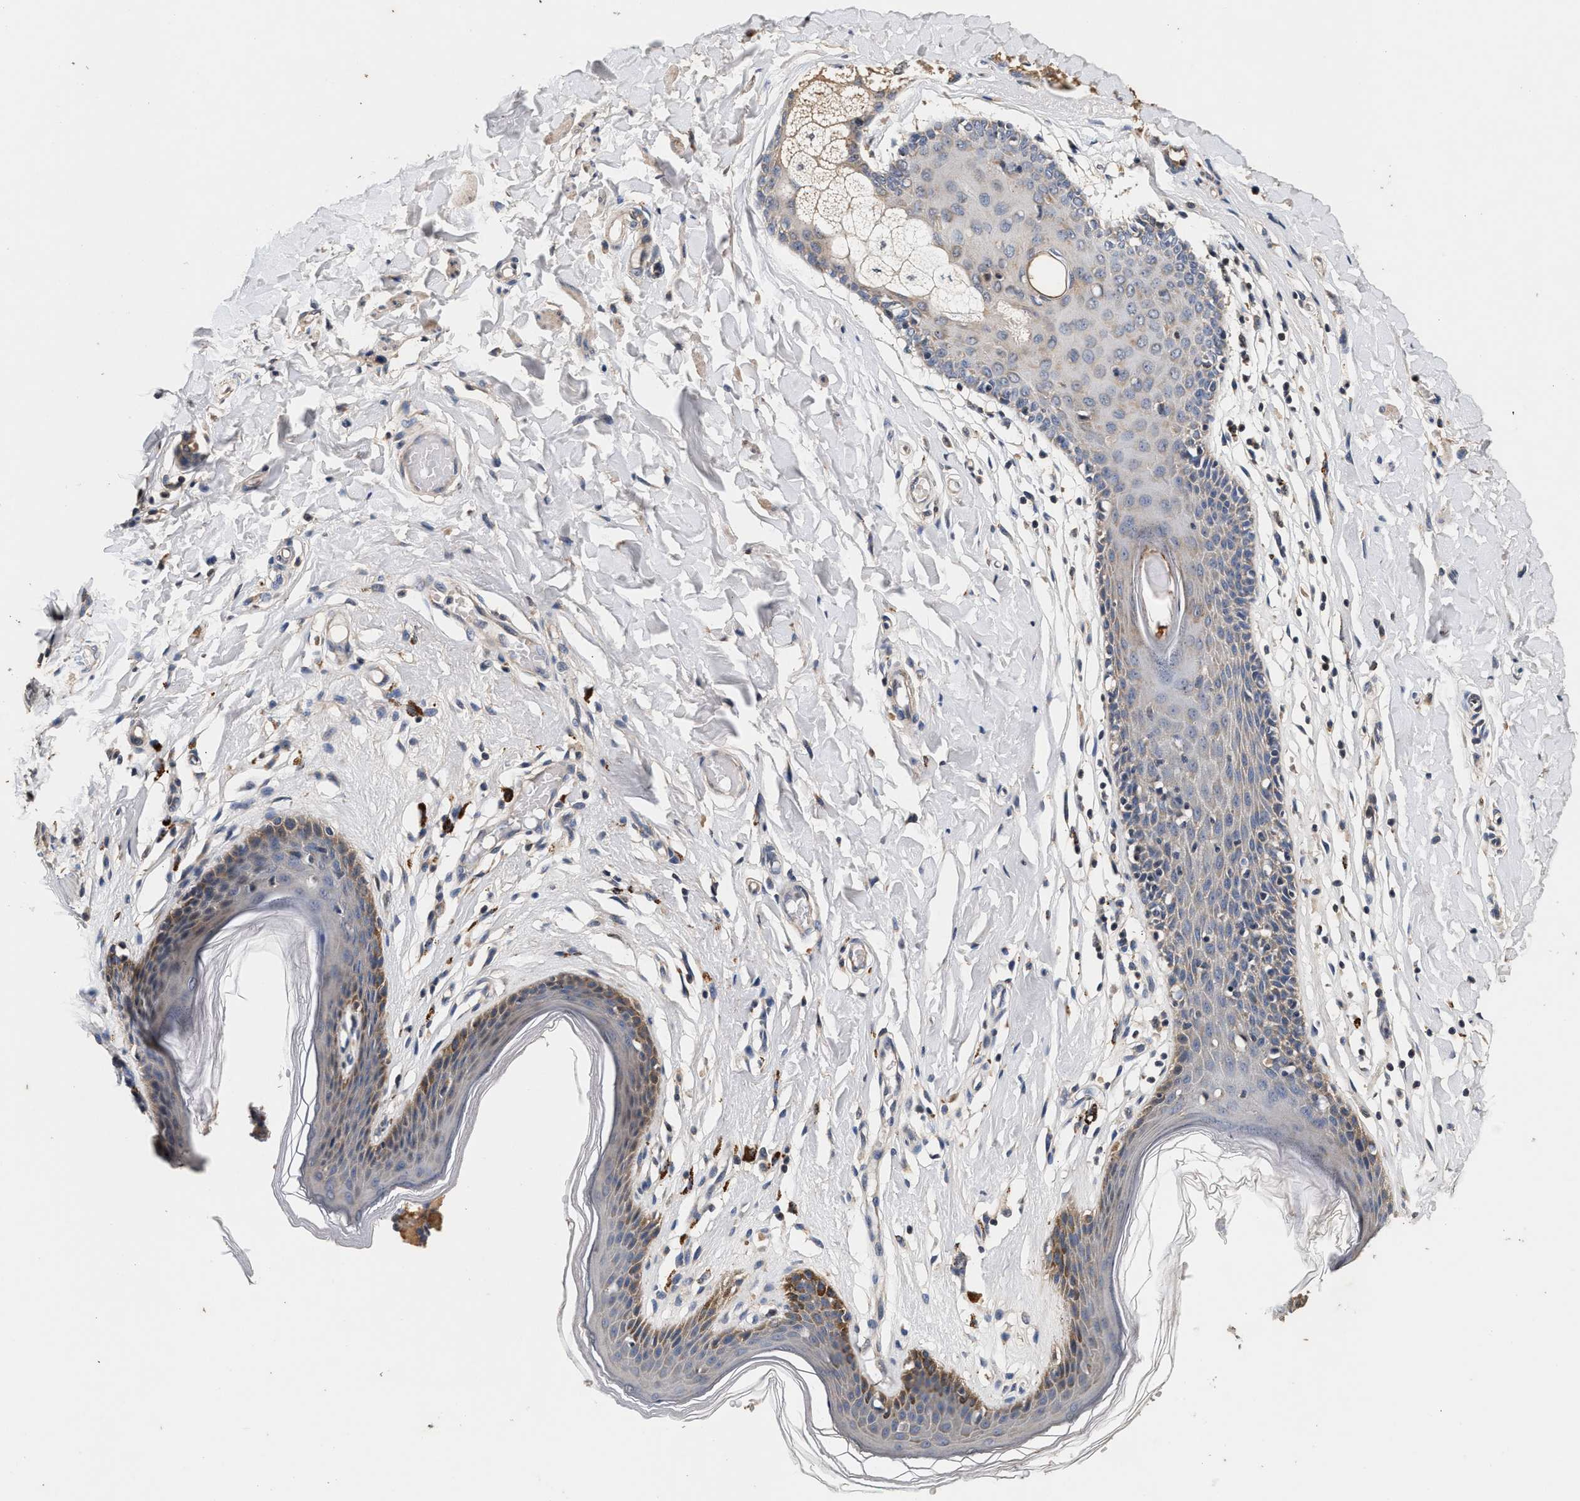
{"staining": {"intensity": "moderate", "quantity": "25%-75%", "location": "cytoplasmic/membranous"}, "tissue": "skin", "cell_type": "Epidermal cells", "image_type": "normal", "snomed": [{"axis": "morphology", "description": "Normal tissue, NOS"}, {"axis": "topography", "description": "Vulva"}], "caption": "High-magnification brightfield microscopy of unremarkable skin stained with DAB (3,3'-diaminobenzidine) (brown) and counterstained with hematoxylin (blue). epidermal cells exhibit moderate cytoplasmic/membranous expression is appreciated in about25%-75% of cells.", "gene": "PTGR3", "patient": {"sex": "female", "age": 66}}